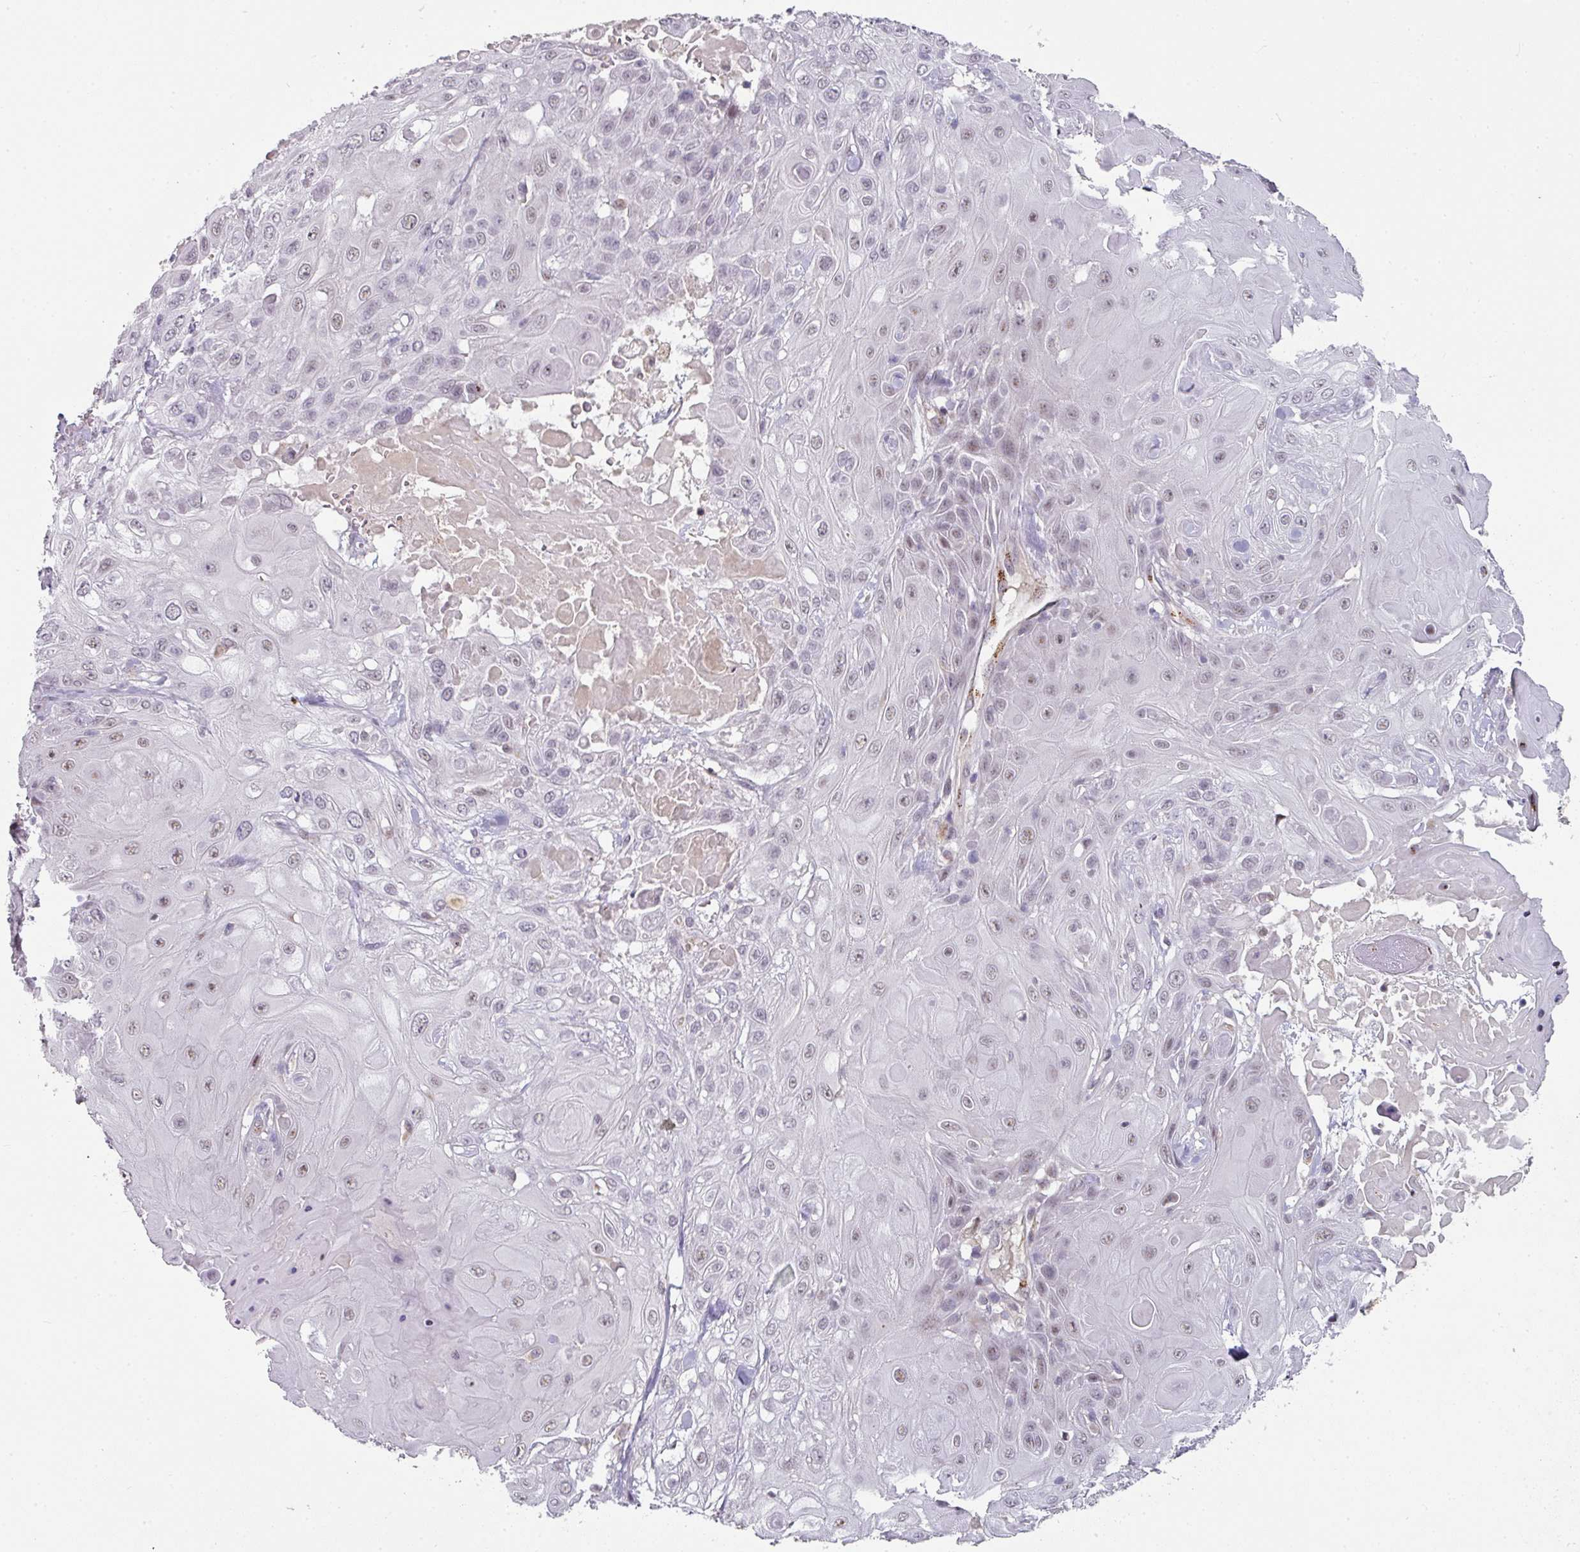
{"staining": {"intensity": "moderate", "quantity": "25%-75%", "location": "nuclear"}, "tissue": "skin cancer", "cell_type": "Tumor cells", "image_type": "cancer", "snomed": [{"axis": "morphology", "description": "Normal tissue, NOS"}, {"axis": "morphology", "description": "Squamous cell carcinoma, NOS"}, {"axis": "topography", "description": "Skin"}, {"axis": "topography", "description": "Cartilage tissue"}], "caption": "Immunohistochemical staining of human skin squamous cell carcinoma reveals moderate nuclear protein expression in approximately 25%-75% of tumor cells.", "gene": "SIDT2", "patient": {"sex": "female", "age": 79}}